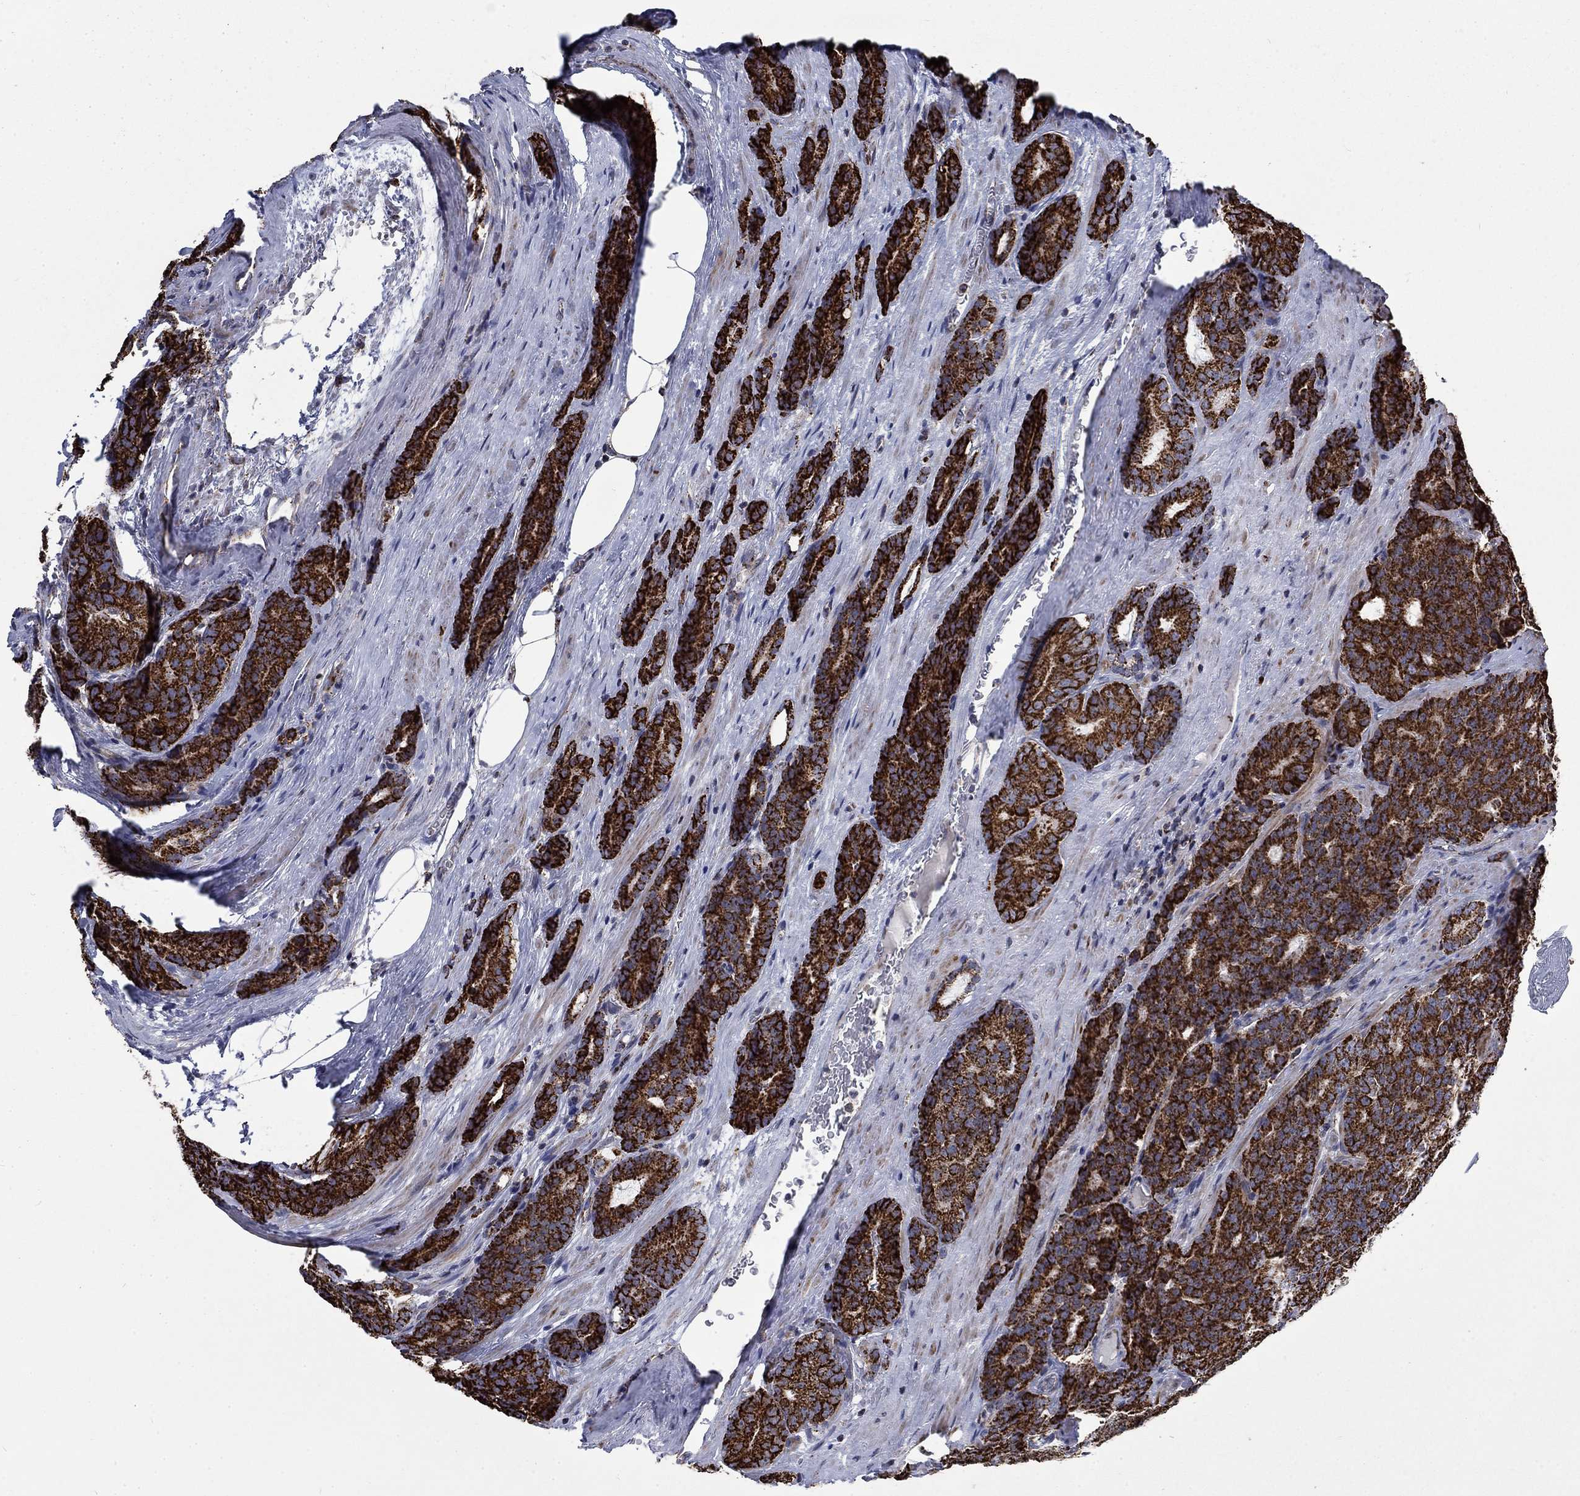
{"staining": {"intensity": "strong", "quantity": ">75%", "location": "cytoplasmic/membranous"}, "tissue": "prostate cancer", "cell_type": "Tumor cells", "image_type": "cancer", "snomed": [{"axis": "morphology", "description": "Adenocarcinoma, NOS"}, {"axis": "topography", "description": "Prostate"}], "caption": "Prostate cancer (adenocarcinoma) stained with a brown dye displays strong cytoplasmic/membranous positive positivity in approximately >75% of tumor cells.", "gene": "MOAP1", "patient": {"sex": "male", "age": 71}}